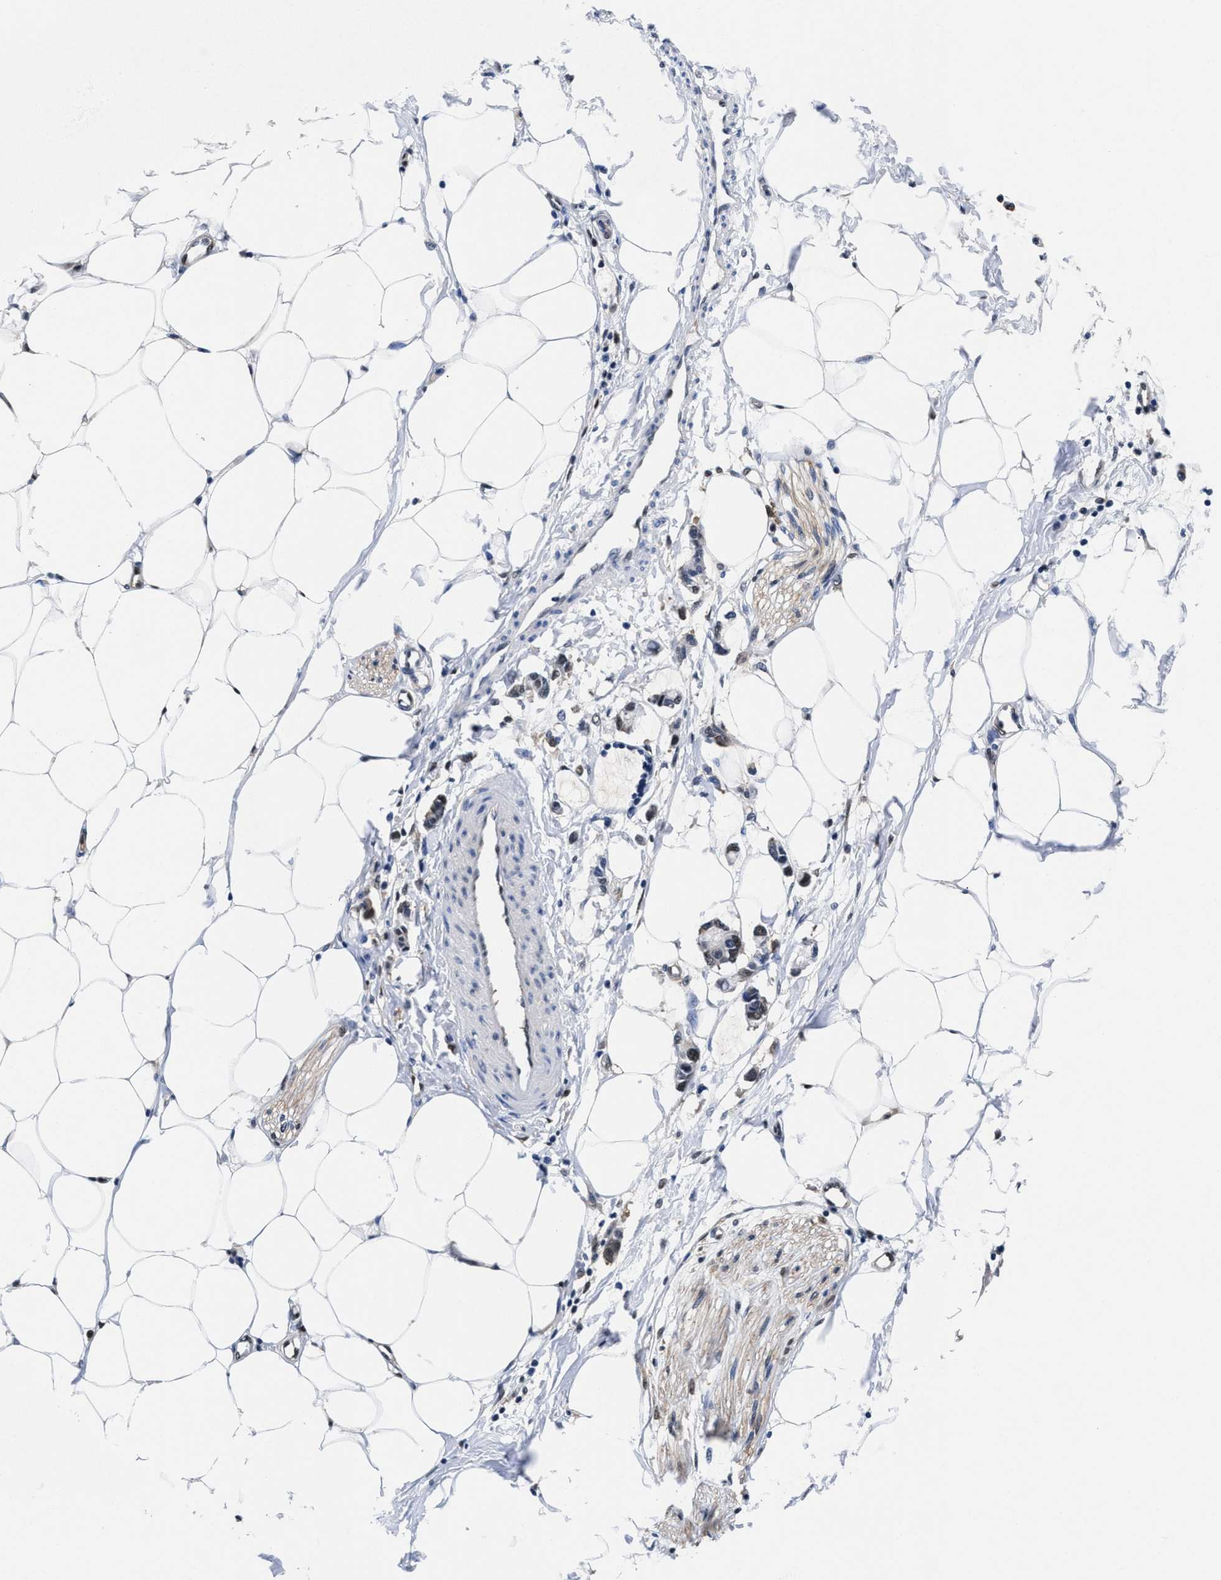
{"staining": {"intensity": "weak", "quantity": "25%-75%", "location": "cytoplasmic/membranous"}, "tissue": "adipose tissue", "cell_type": "Adipocytes", "image_type": "normal", "snomed": [{"axis": "morphology", "description": "Normal tissue, NOS"}, {"axis": "morphology", "description": "Adenocarcinoma, NOS"}, {"axis": "topography", "description": "Colon"}, {"axis": "topography", "description": "Peripheral nerve tissue"}], "caption": "Brown immunohistochemical staining in normal human adipose tissue shows weak cytoplasmic/membranous expression in about 25%-75% of adipocytes. (Stains: DAB (3,3'-diaminobenzidine) in brown, nuclei in blue, Microscopy: brightfield microscopy at high magnification).", "gene": "ACLY", "patient": {"sex": "male", "age": 14}}